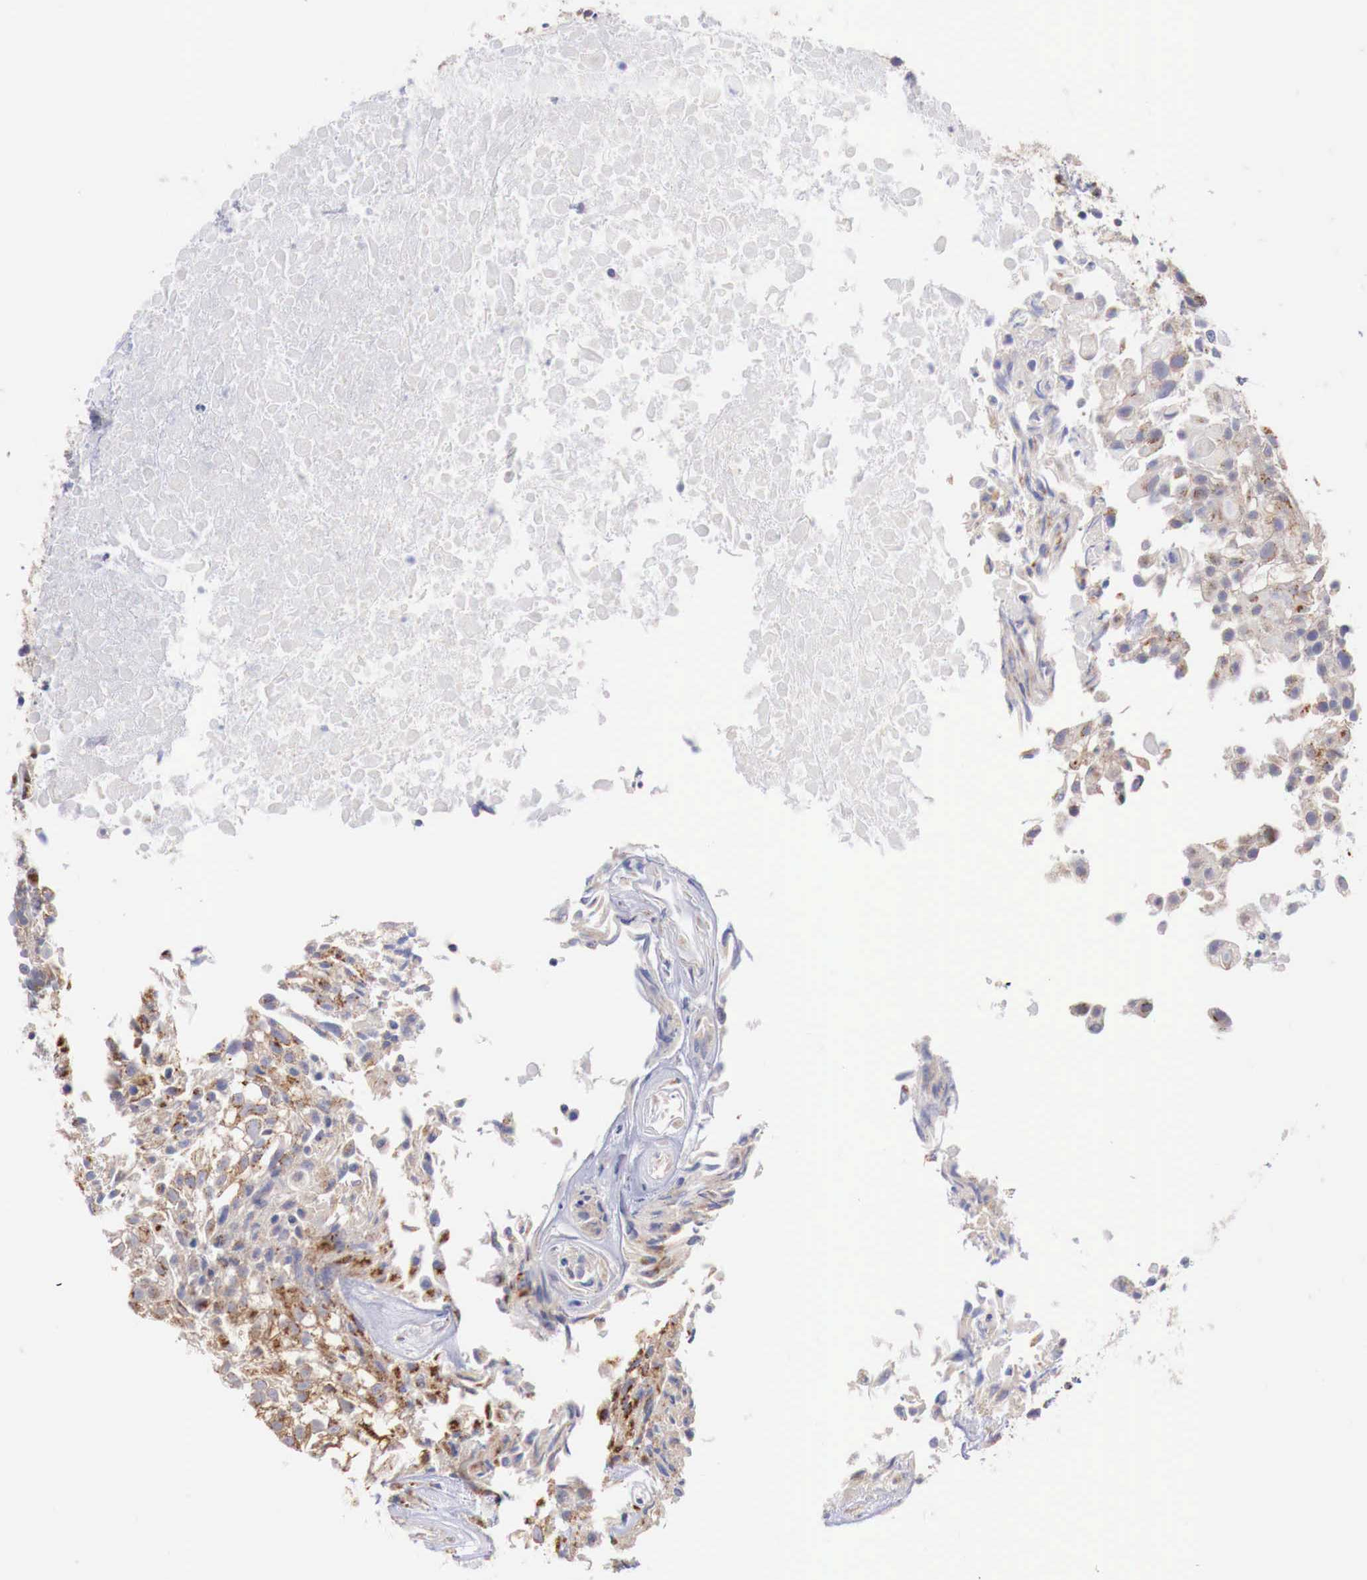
{"staining": {"intensity": "moderate", "quantity": ">75%", "location": "cytoplasmic/membranous"}, "tissue": "urothelial cancer", "cell_type": "Tumor cells", "image_type": "cancer", "snomed": [{"axis": "morphology", "description": "Urothelial carcinoma, High grade"}, {"axis": "topography", "description": "Urinary bladder"}], "caption": "This is a histology image of immunohistochemistry staining of high-grade urothelial carcinoma, which shows moderate positivity in the cytoplasmic/membranous of tumor cells.", "gene": "SYAP1", "patient": {"sex": "male", "age": 56}}